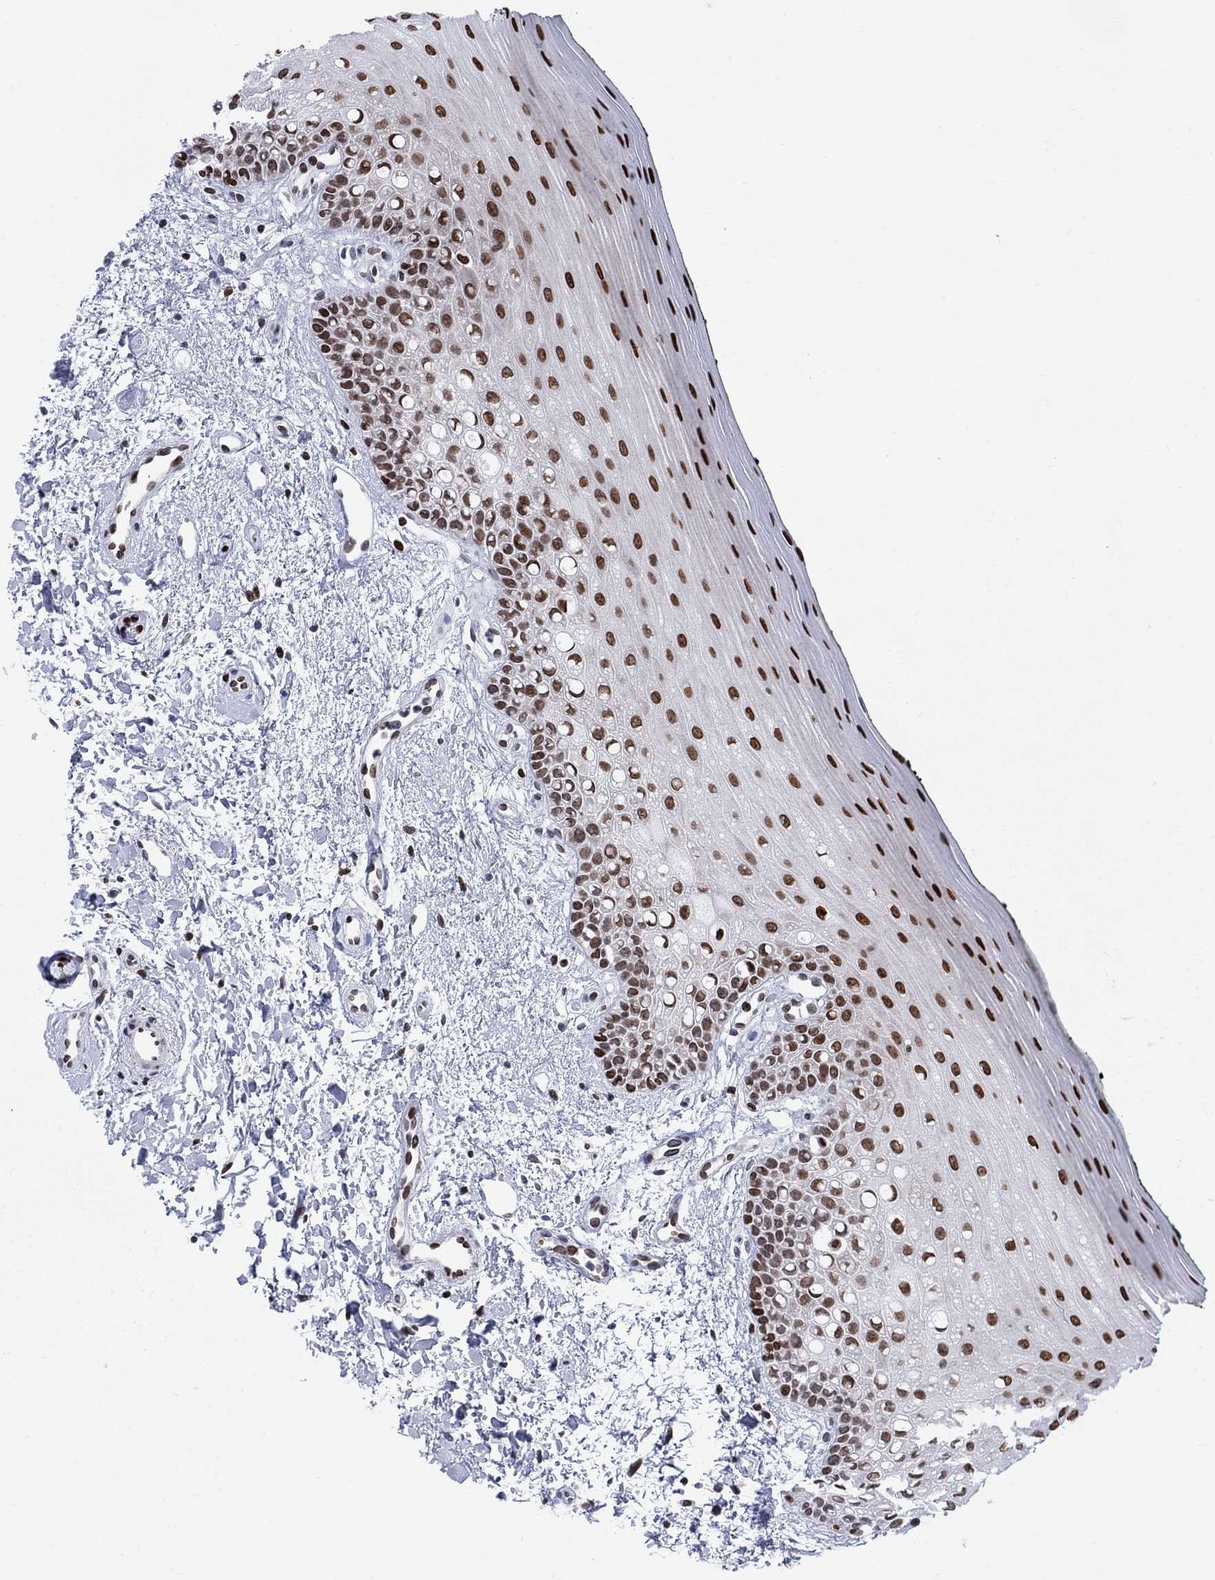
{"staining": {"intensity": "strong", "quantity": "25%-75%", "location": "nuclear"}, "tissue": "oral mucosa", "cell_type": "Squamous epithelial cells", "image_type": "normal", "snomed": [{"axis": "morphology", "description": "Normal tissue, NOS"}, {"axis": "topography", "description": "Oral tissue"}], "caption": "Immunohistochemistry (IHC) (DAB (3,3'-diaminobenzidine)) staining of unremarkable human oral mucosa exhibits strong nuclear protein expression in approximately 25%-75% of squamous epithelial cells.", "gene": "HMGA1", "patient": {"sex": "female", "age": 78}}